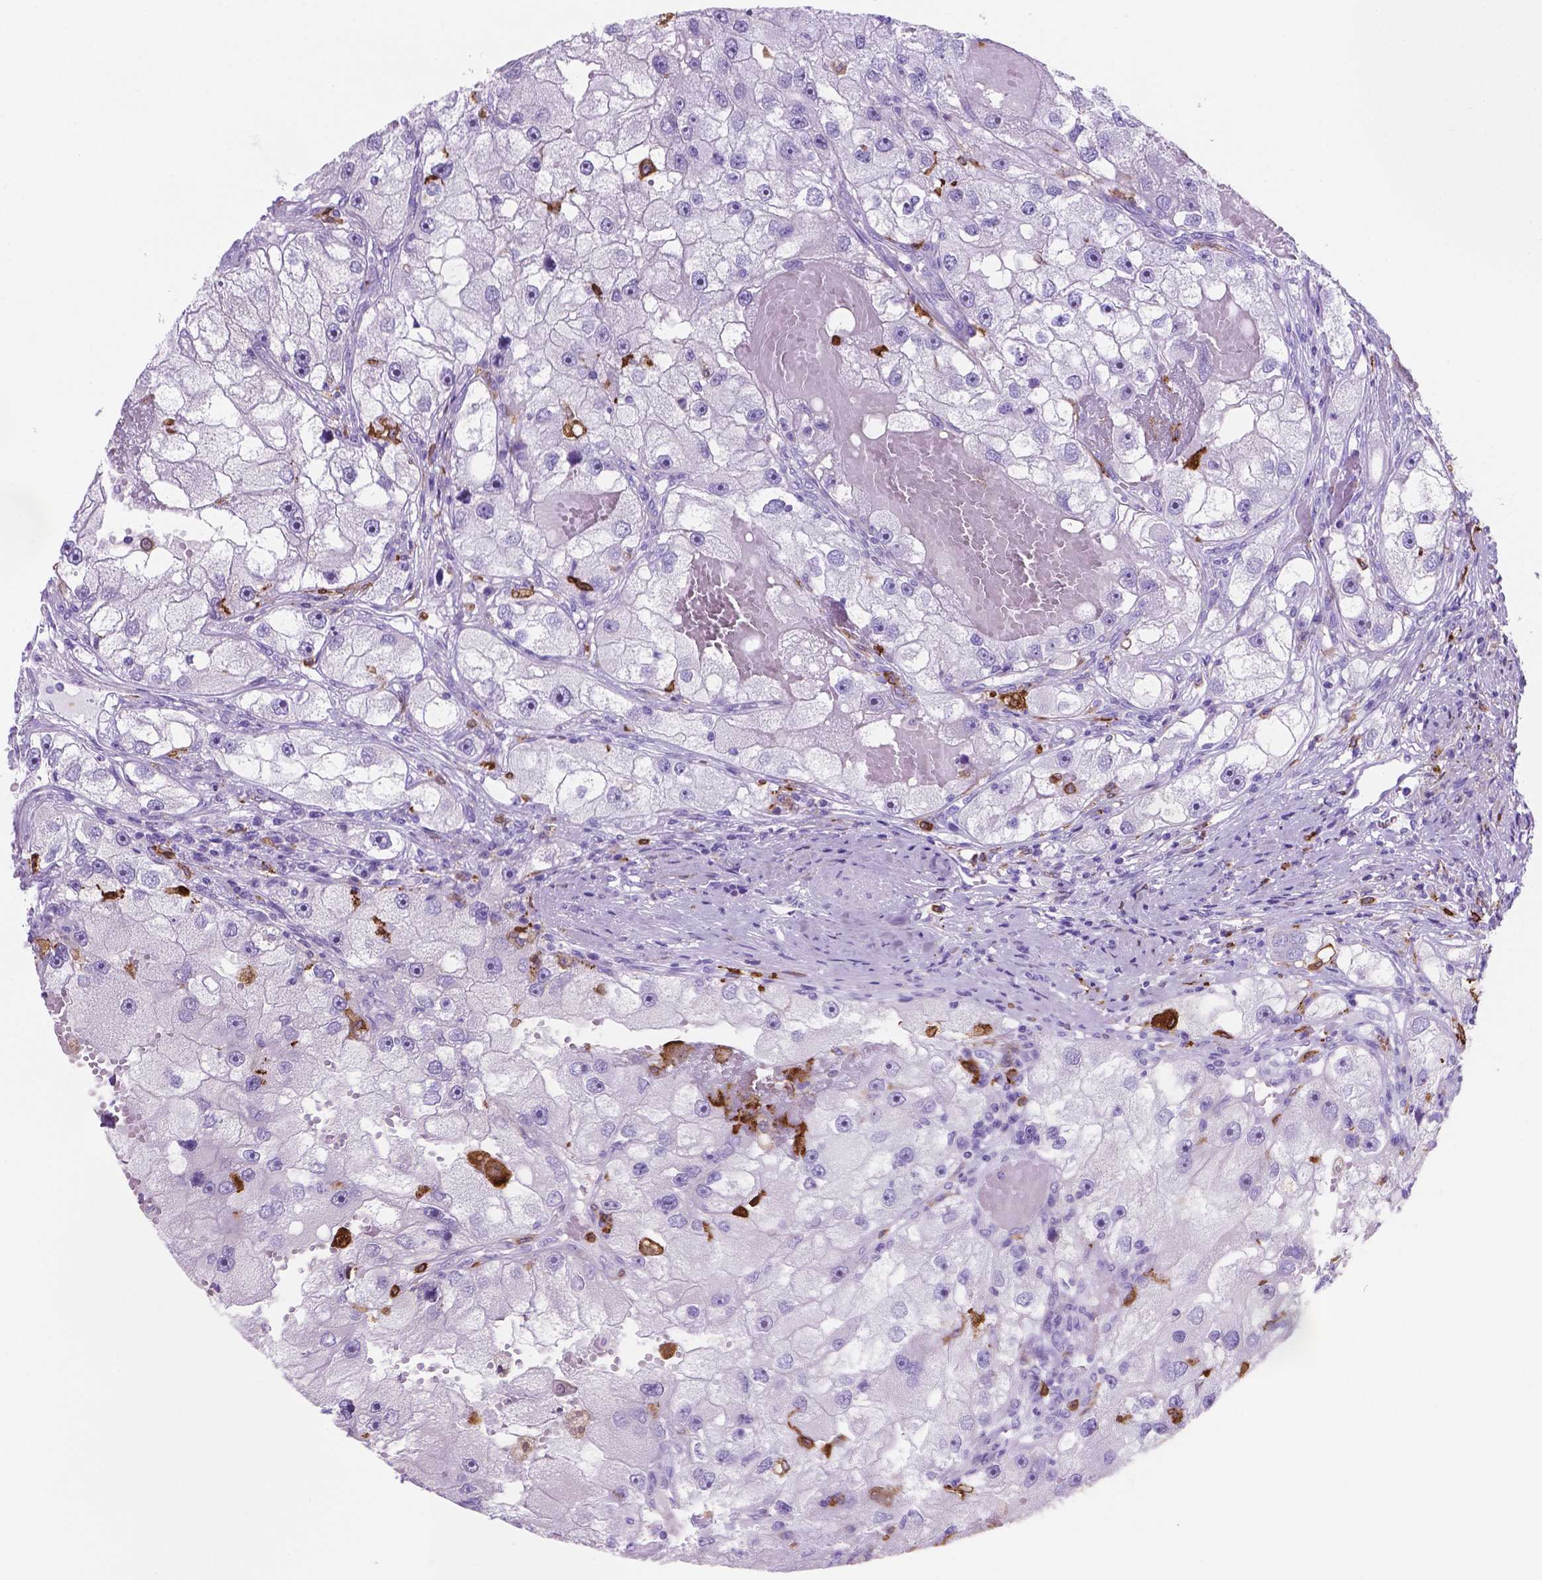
{"staining": {"intensity": "negative", "quantity": "none", "location": "none"}, "tissue": "renal cancer", "cell_type": "Tumor cells", "image_type": "cancer", "snomed": [{"axis": "morphology", "description": "Adenocarcinoma, NOS"}, {"axis": "topography", "description": "Kidney"}], "caption": "A histopathology image of renal adenocarcinoma stained for a protein displays no brown staining in tumor cells. (DAB immunohistochemistry (IHC) with hematoxylin counter stain).", "gene": "MACF1", "patient": {"sex": "male", "age": 63}}